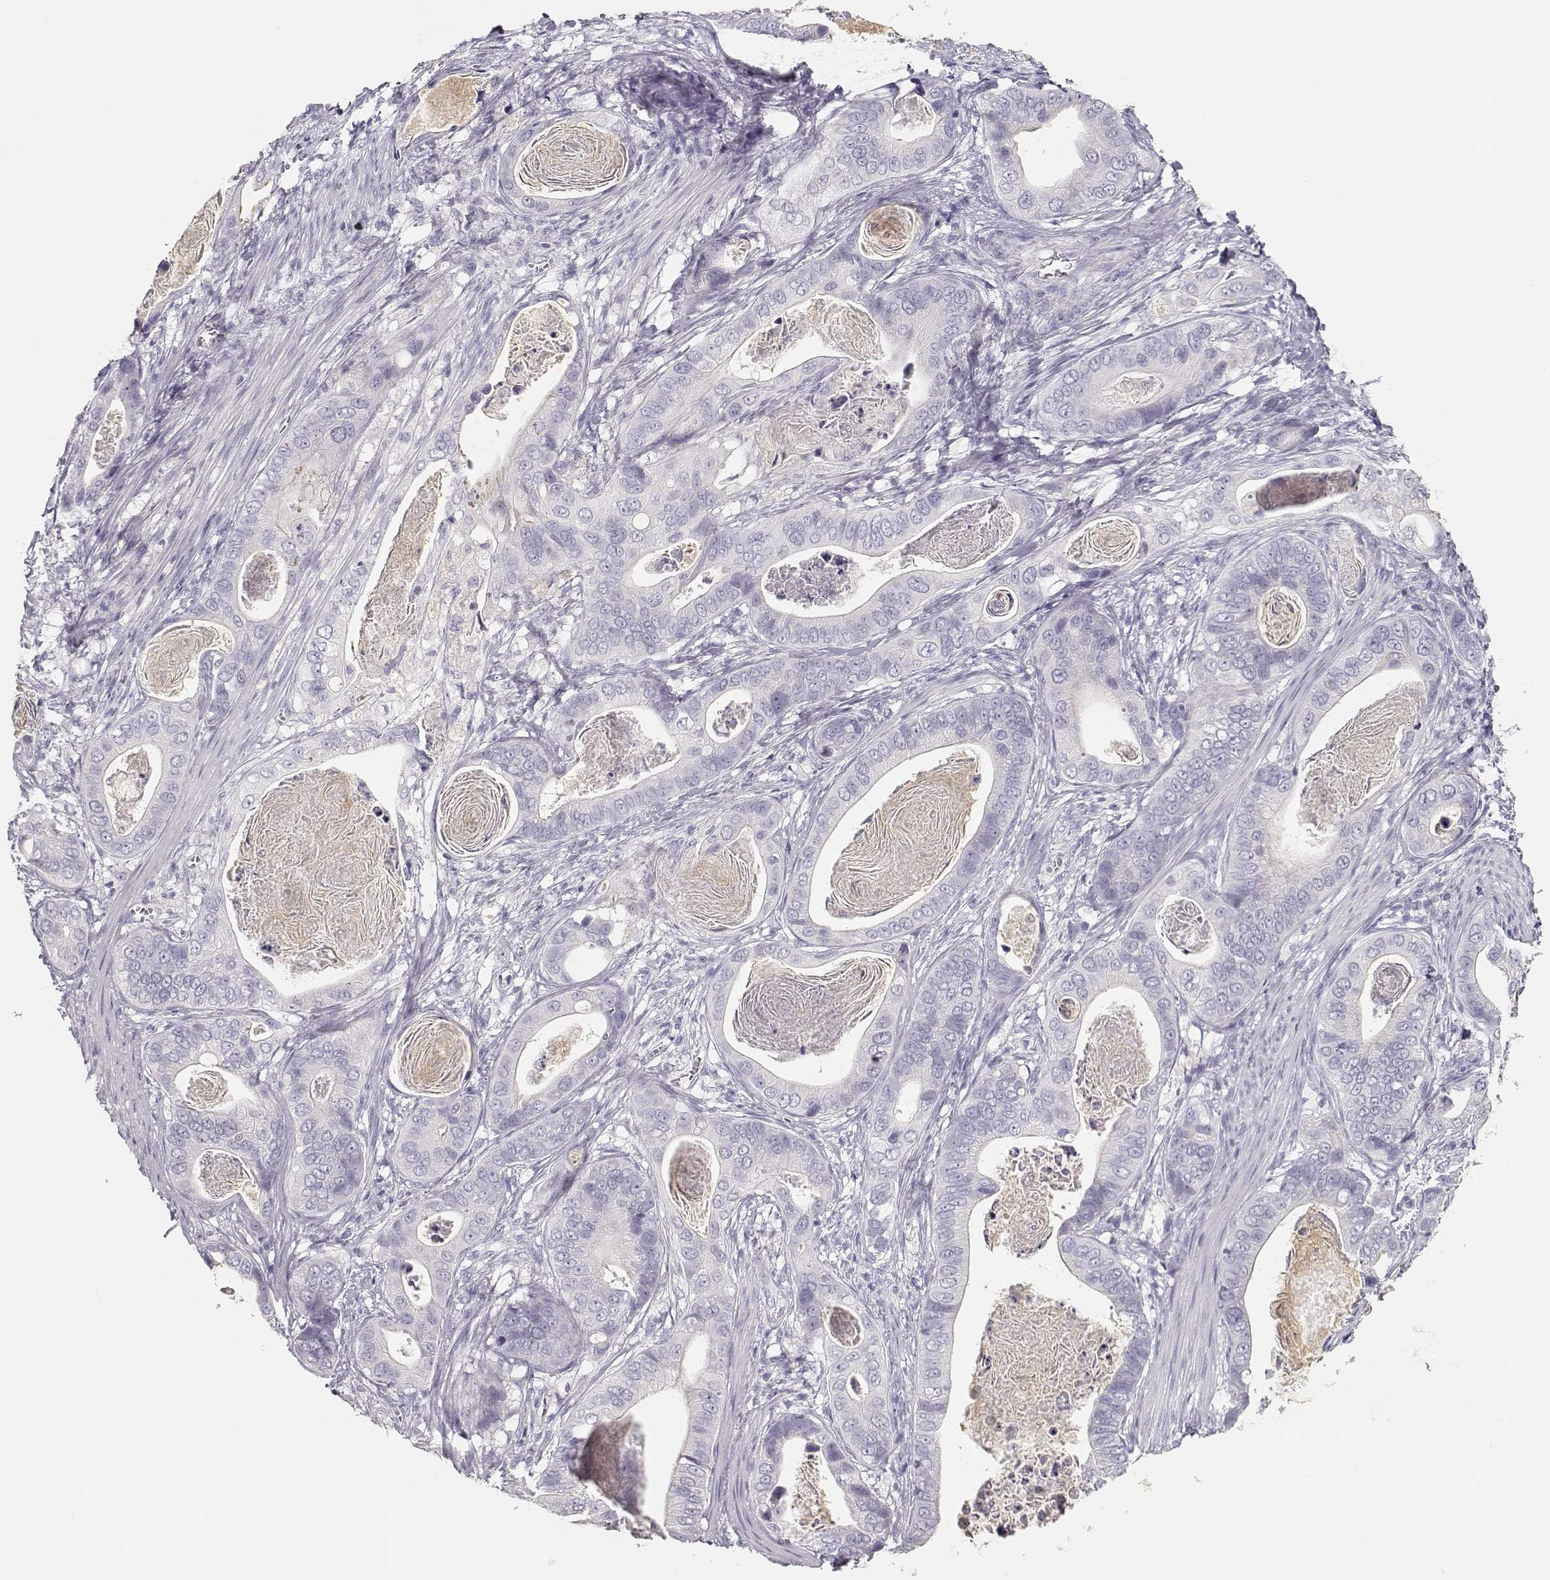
{"staining": {"intensity": "negative", "quantity": "none", "location": "none"}, "tissue": "stomach cancer", "cell_type": "Tumor cells", "image_type": "cancer", "snomed": [{"axis": "morphology", "description": "Adenocarcinoma, NOS"}, {"axis": "topography", "description": "Stomach"}], "caption": "An image of human stomach cancer is negative for staining in tumor cells. (Stains: DAB immunohistochemistry with hematoxylin counter stain, Microscopy: brightfield microscopy at high magnification).", "gene": "LEPR", "patient": {"sex": "male", "age": 84}}